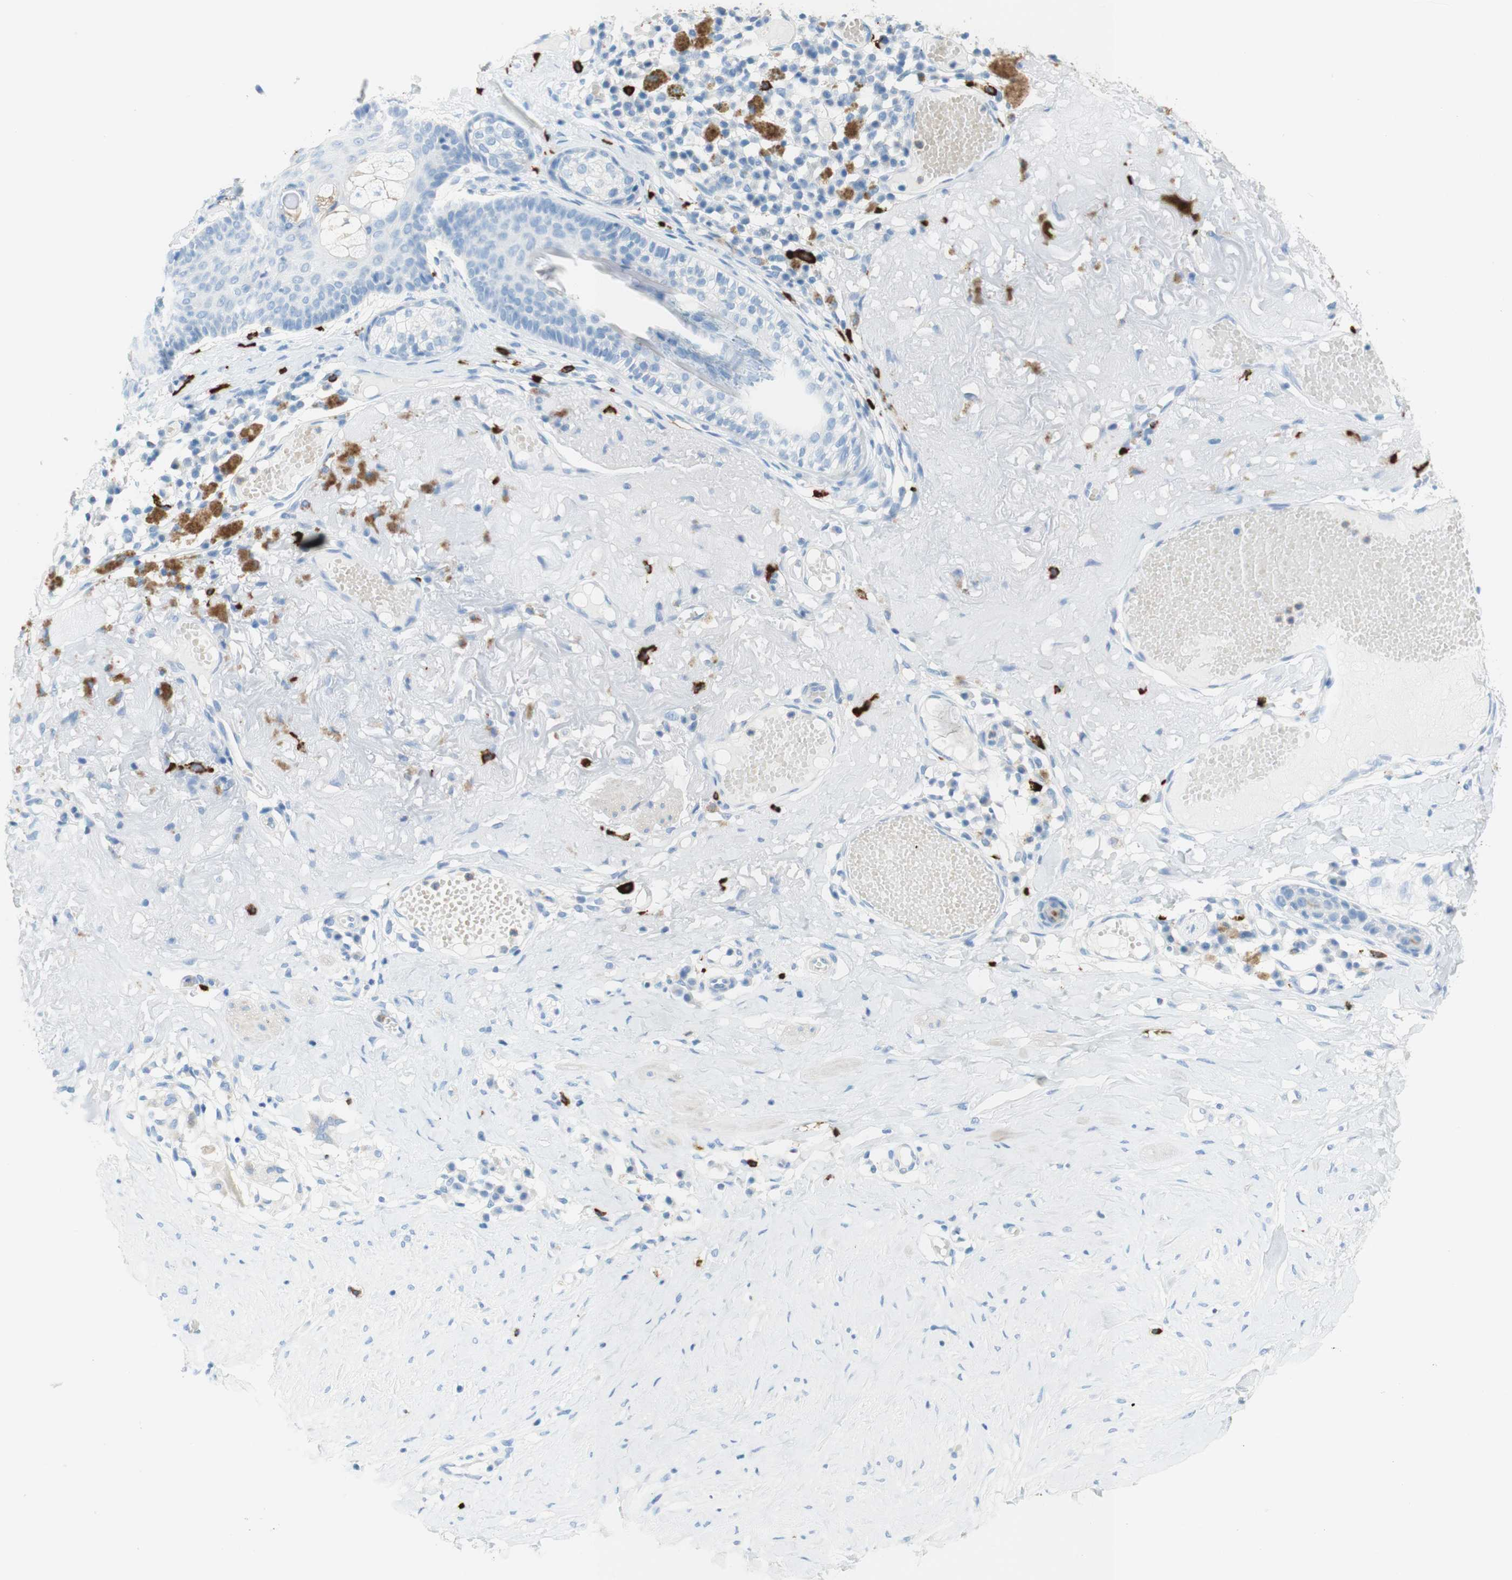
{"staining": {"intensity": "negative", "quantity": "none", "location": "none"}, "tissue": "melanoma", "cell_type": "Tumor cells", "image_type": "cancer", "snomed": [{"axis": "morphology", "description": "Malignant melanoma in situ"}, {"axis": "morphology", "description": "Malignant melanoma, NOS"}, {"axis": "topography", "description": "Skin"}], "caption": "Immunohistochemical staining of human malignant melanoma in situ exhibits no significant expression in tumor cells. (DAB immunohistochemistry with hematoxylin counter stain).", "gene": "CEACAM1", "patient": {"sex": "female", "age": 88}}